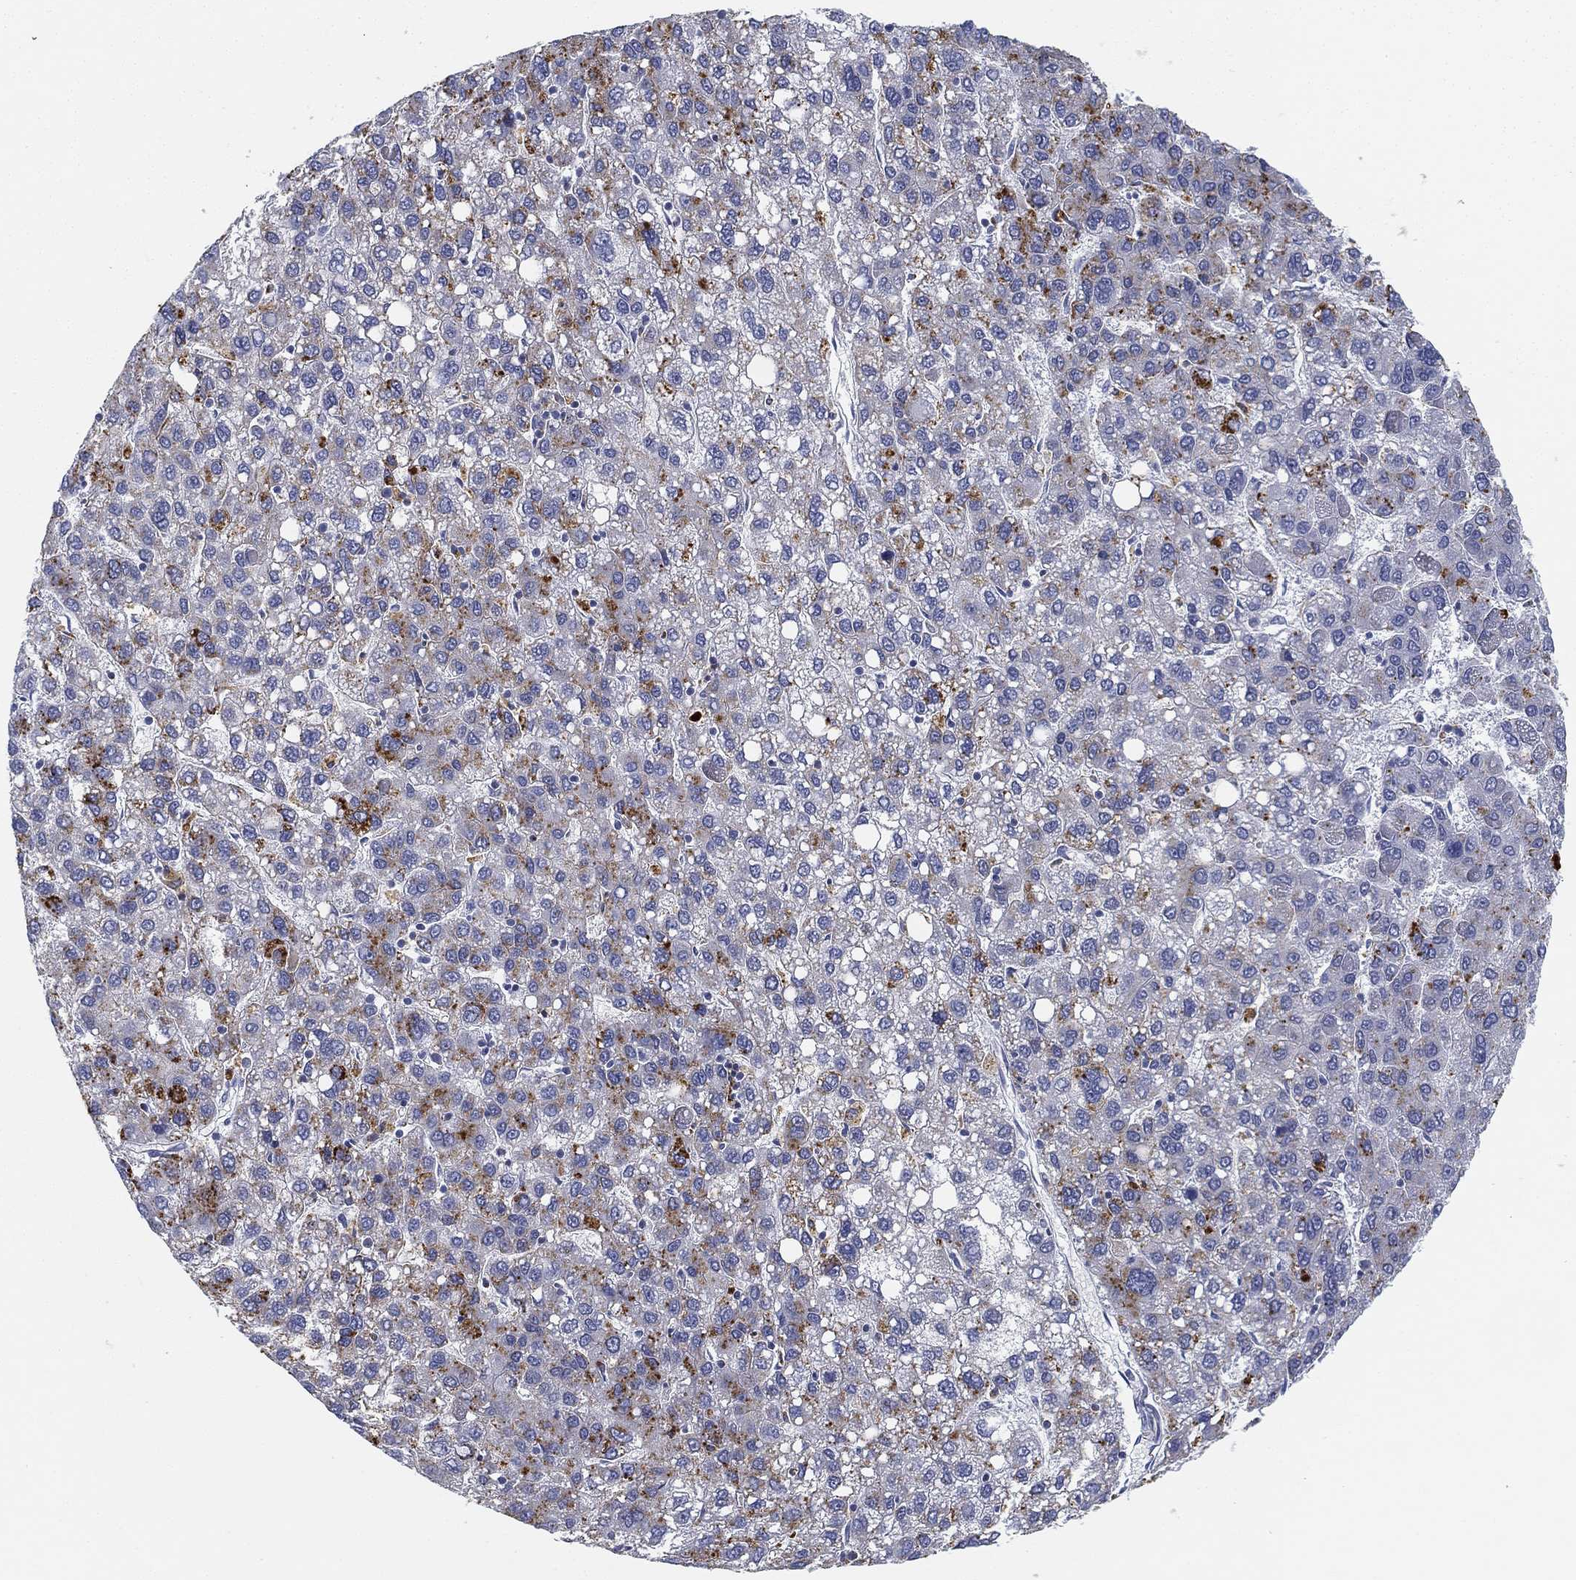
{"staining": {"intensity": "moderate", "quantity": "<25%", "location": "cytoplasmic/membranous"}, "tissue": "liver cancer", "cell_type": "Tumor cells", "image_type": "cancer", "snomed": [{"axis": "morphology", "description": "Carcinoma, Hepatocellular, NOS"}, {"axis": "topography", "description": "Liver"}], "caption": "Immunohistochemical staining of human liver cancer (hepatocellular carcinoma) displays low levels of moderate cytoplasmic/membranous positivity in about <25% of tumor cells. Ihc stains the protein of interest in brown and the nuclei are stained blue.", "gene": "NPC2", "patient": {"sex": "female", "age": 82}}